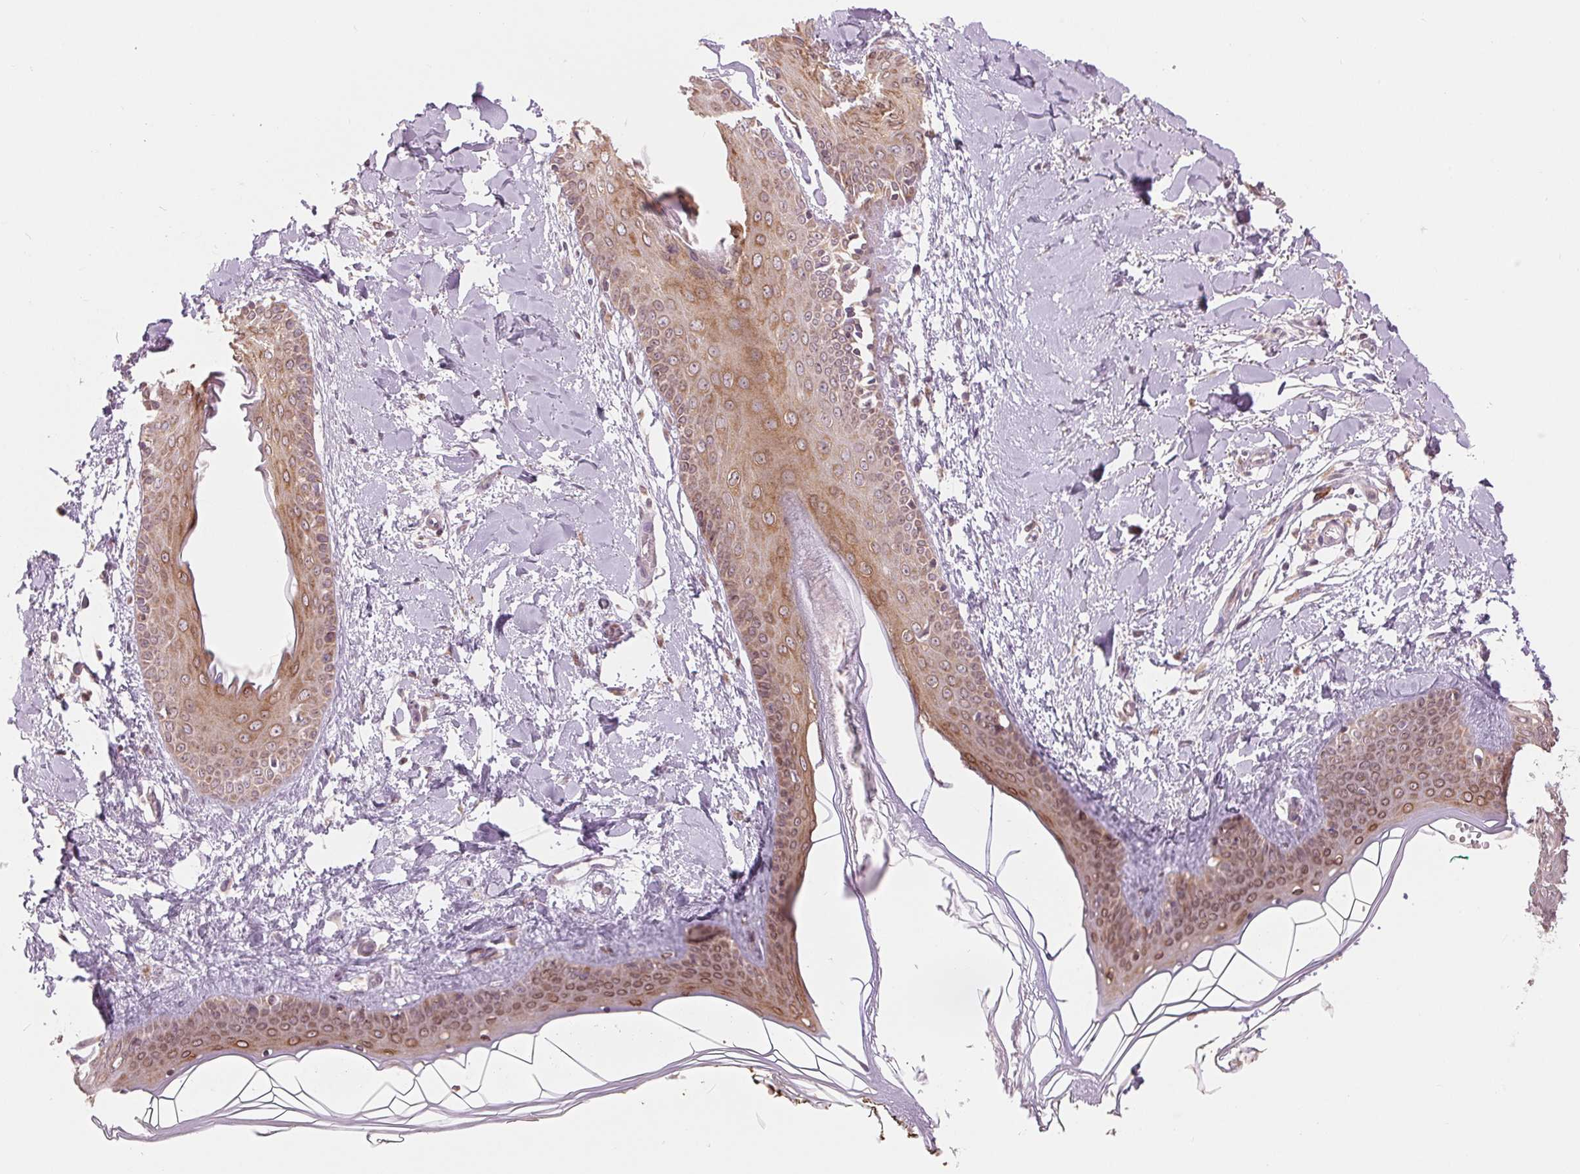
{"staining": {"intensity": "weak", "quantity": "<25%", "location": "cytoplasmic/membranous"}, "tissue": "skin", "cell_type": "Fibroblasts", "image_type": "normal", "snomed": [{"axis": "morphology", "description": "Normal tissue, NOS"}, {"axis": "topography", "description": "Skin"}], "caption": "High magnification brightfield microscopy of normal skin stained with DAB (brown) and counterstained with hematoxylin (blue): fibroblasts show no significant staining.", "gene": "TECR", "patient": {"sex": "female", "age": 34}}